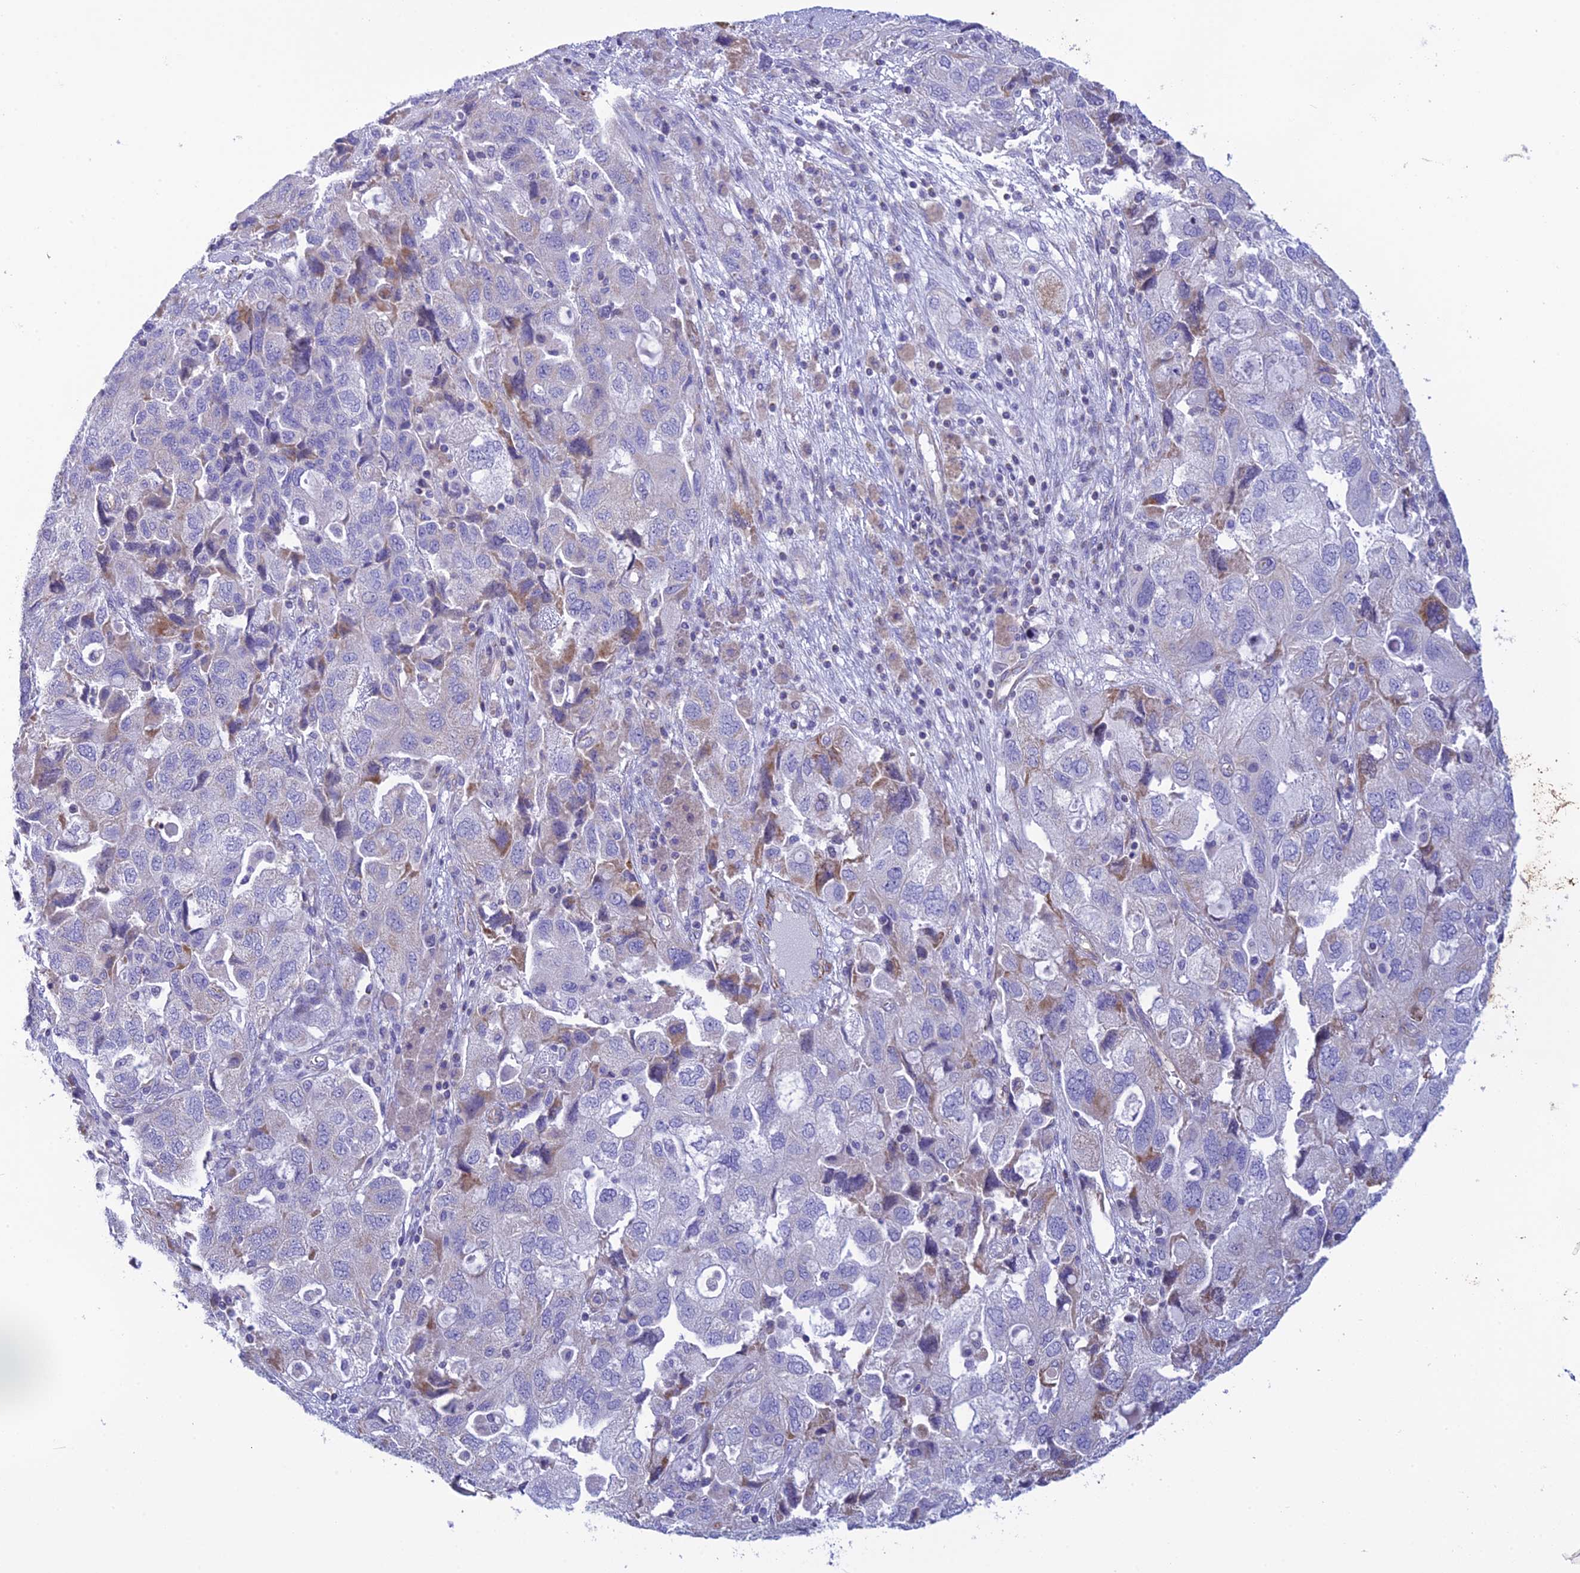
{"staining": {"intensity": "weak", "quantity": "<25%", "location": "cytoplasmic/membranous"}, "tissue": "ovarian cancer", "cell_type": "Tumor cells", "image_type": "cancer", "snomed": [{"axis": "morphology", "description": "Carcinoma, NOS"}, {"axis": "morphology", "description": "Cystadenocarcinoma, serous, NOS"}, {"axis": "topography", "description": "Ovary"}], "caption": "A high-resolution histopathology image shows immunohistochemistry staining of ovarian cancer (carcinoma), which demonstrates no significant positivity in tumor cells.", "gene": "POMGNT1", "patient": {"sex": "female", "age": 69}}